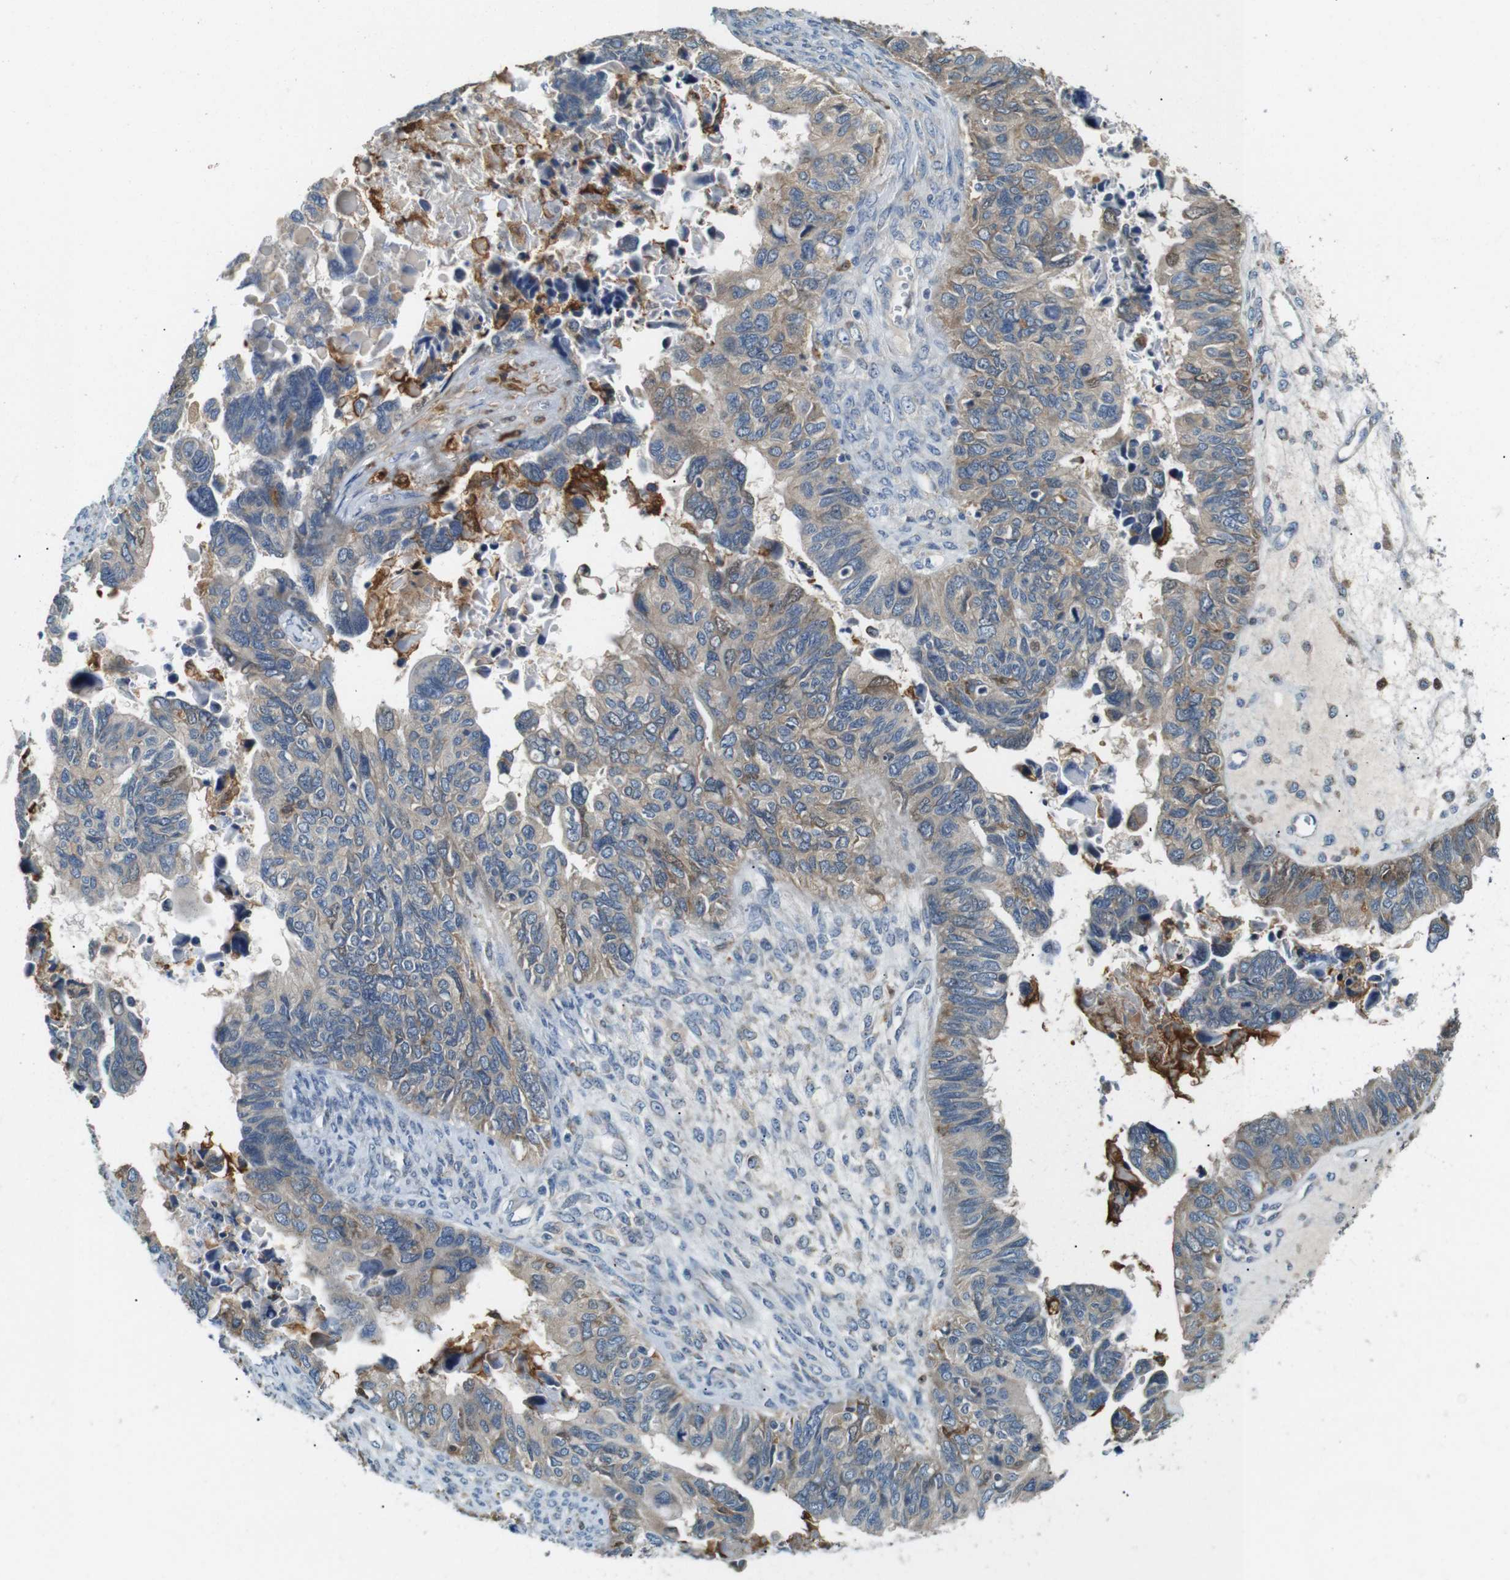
{"staining": {"intensity": "weak", "quantity": "<25%", "location": "cytoplasmic/membranous"}, "tissue": "ovarian cancer", "cell_type": "Tumor cells", "image_type": "cancer", "snomed": [{"axis": "morphology", "description": "Cystadenocarcinoma, serous, NOS"}, {"axis": "topography", "description": "Ovary"}], "caption": "Immunohistochemistry (IHC) of human ovarian cancer (serous cystadenocarcinoma) demonstrates no expression in tumor cells.", "gene": "NEBL", "patient": {"sex": "female", "age": 79}}